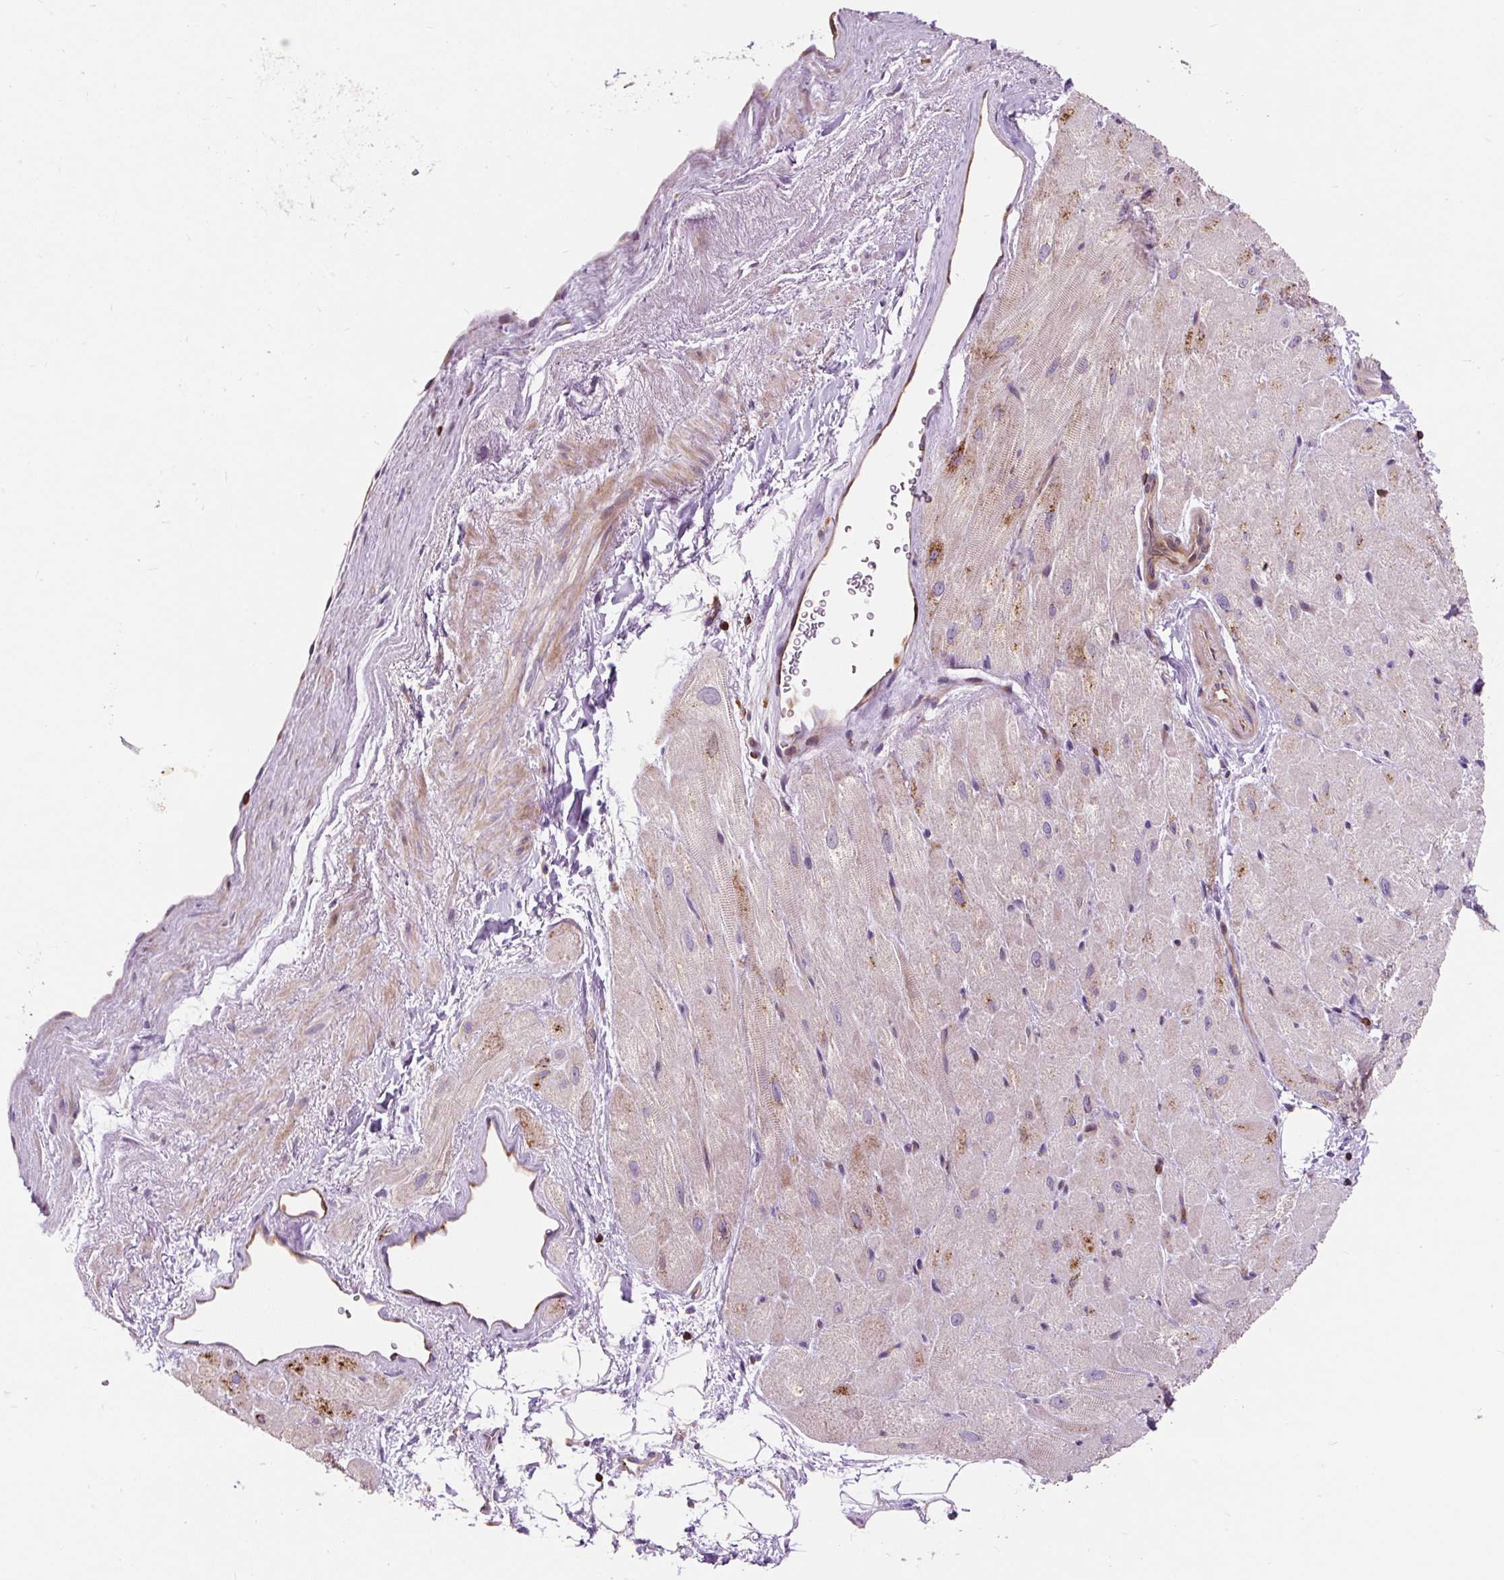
{"staining": {"intensity": "moderate", "quantity": "25%-75%", "location": "cytoplasmic/membranous"}, "tissue": "heart muscle", "cell_type": "Cardiomyocytes", "image_type": "normal", "snomed": [{"axis": "morphology", "description": "Normal tissue, NOS"}, {"axis": "topography", "description": "Heart"}], "caption": "IHC image of normal human heart muscle stained for a protein (brown), which demonstrates medium levels of moderate cytoplasmic/membranous positivity in about 25%-75% of cardiomyocytes.", "gene": "CISD3", "patient": {"sex": "male", "age": 62}}